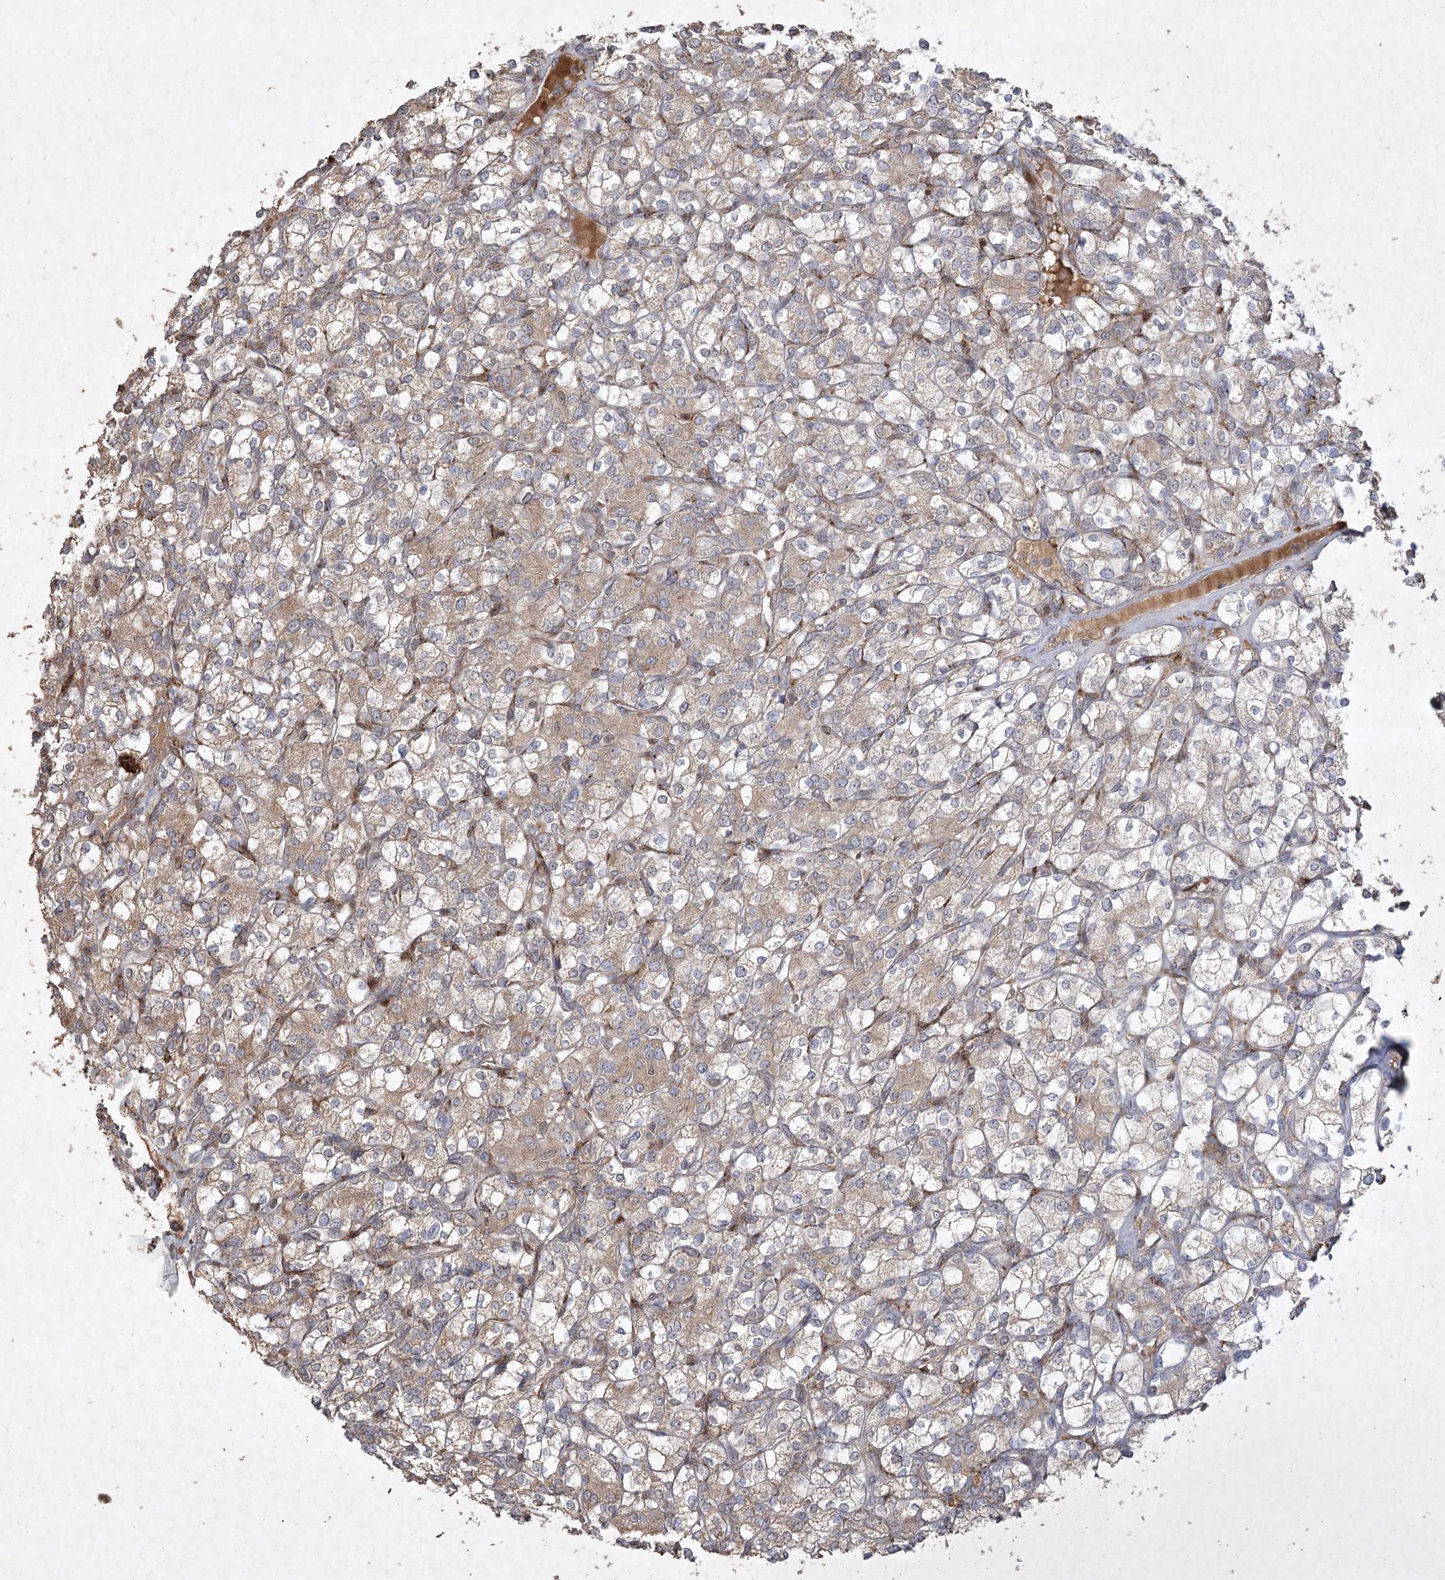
{"staining": {"intensity": "weak", "quantity": "25%-75%", "location": "cytoplasmic/membranous"}, "tissue": "renal cancer", "cell_type": "Tumor cells", "image_type": "cancer", "snomed": [{"axis": "morphology", "description": "Adenocarcinoma, NOS"}, {"axis": "topography", "description": "Kidney"}], "caption": "Adenocarcinoma (renal) stained for a protein (brown) exhibits weak cytoplasmic/membranous positive expression in about 25%-75% of tumor cells.", "gene": "KBTBD4", "patient": {"sex": "male", "age": 77}}